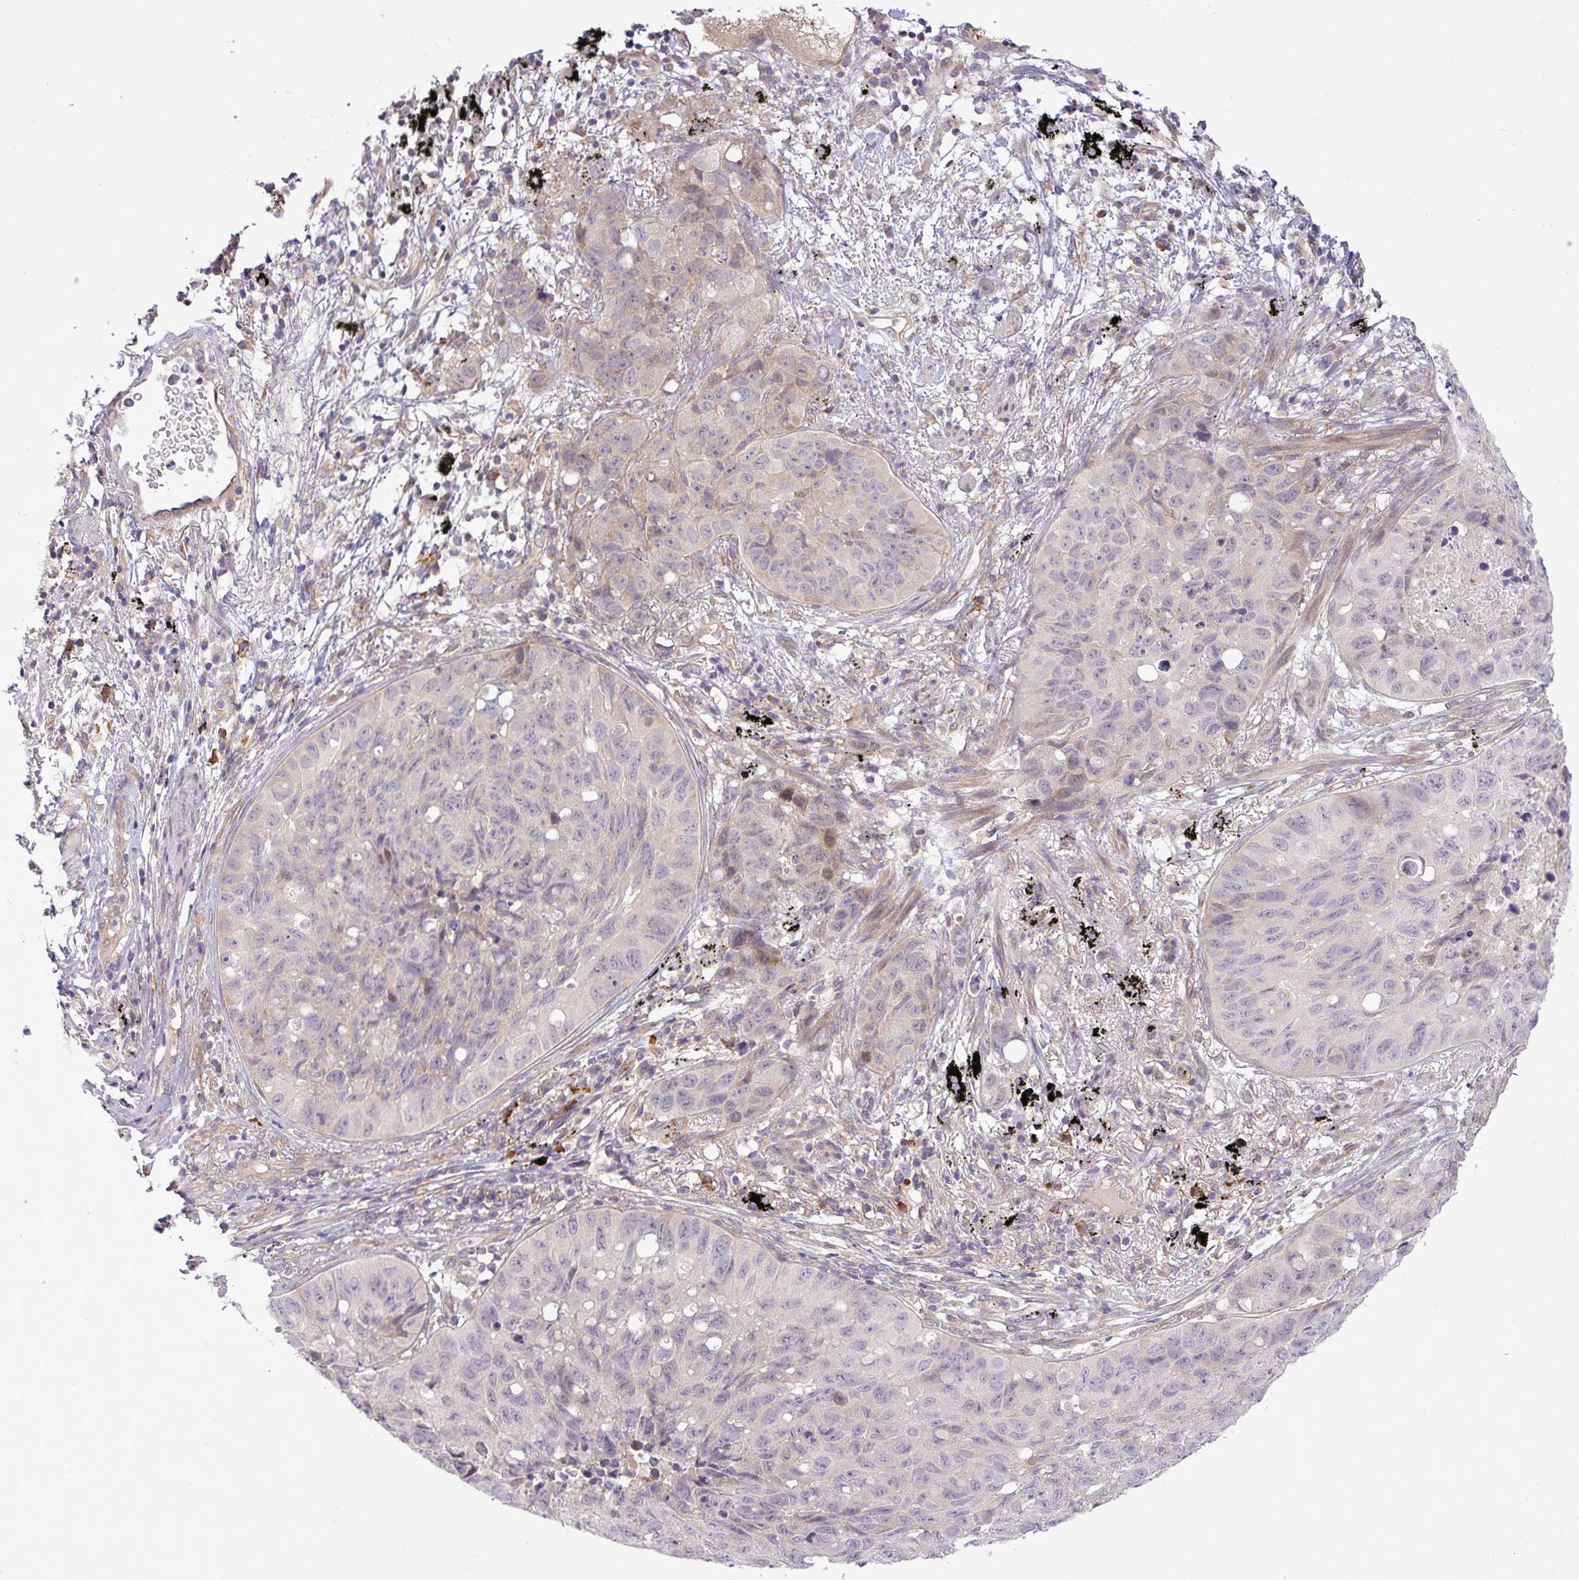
{"staining": {"intensity": "negative", "quantity": "none", "location": "none"}, "tissue": "lung cancer", "cell_type": "Tumor cells", "image_type": "cancer", "snomed": [{"axis": "morphology", "description": "Squamous cell carcinoma, NOS"}, {"axis": "topography", "description": "Lung"}], "caption": "High power microscopy micrograph of an immunohistochemistry (IHC) histopathology image of lung squamous cell carcinoma, revealing no significant positivity in tumor cells.", "gene": "FAM222B", "patient": {"sex": "male", "age": 60}}